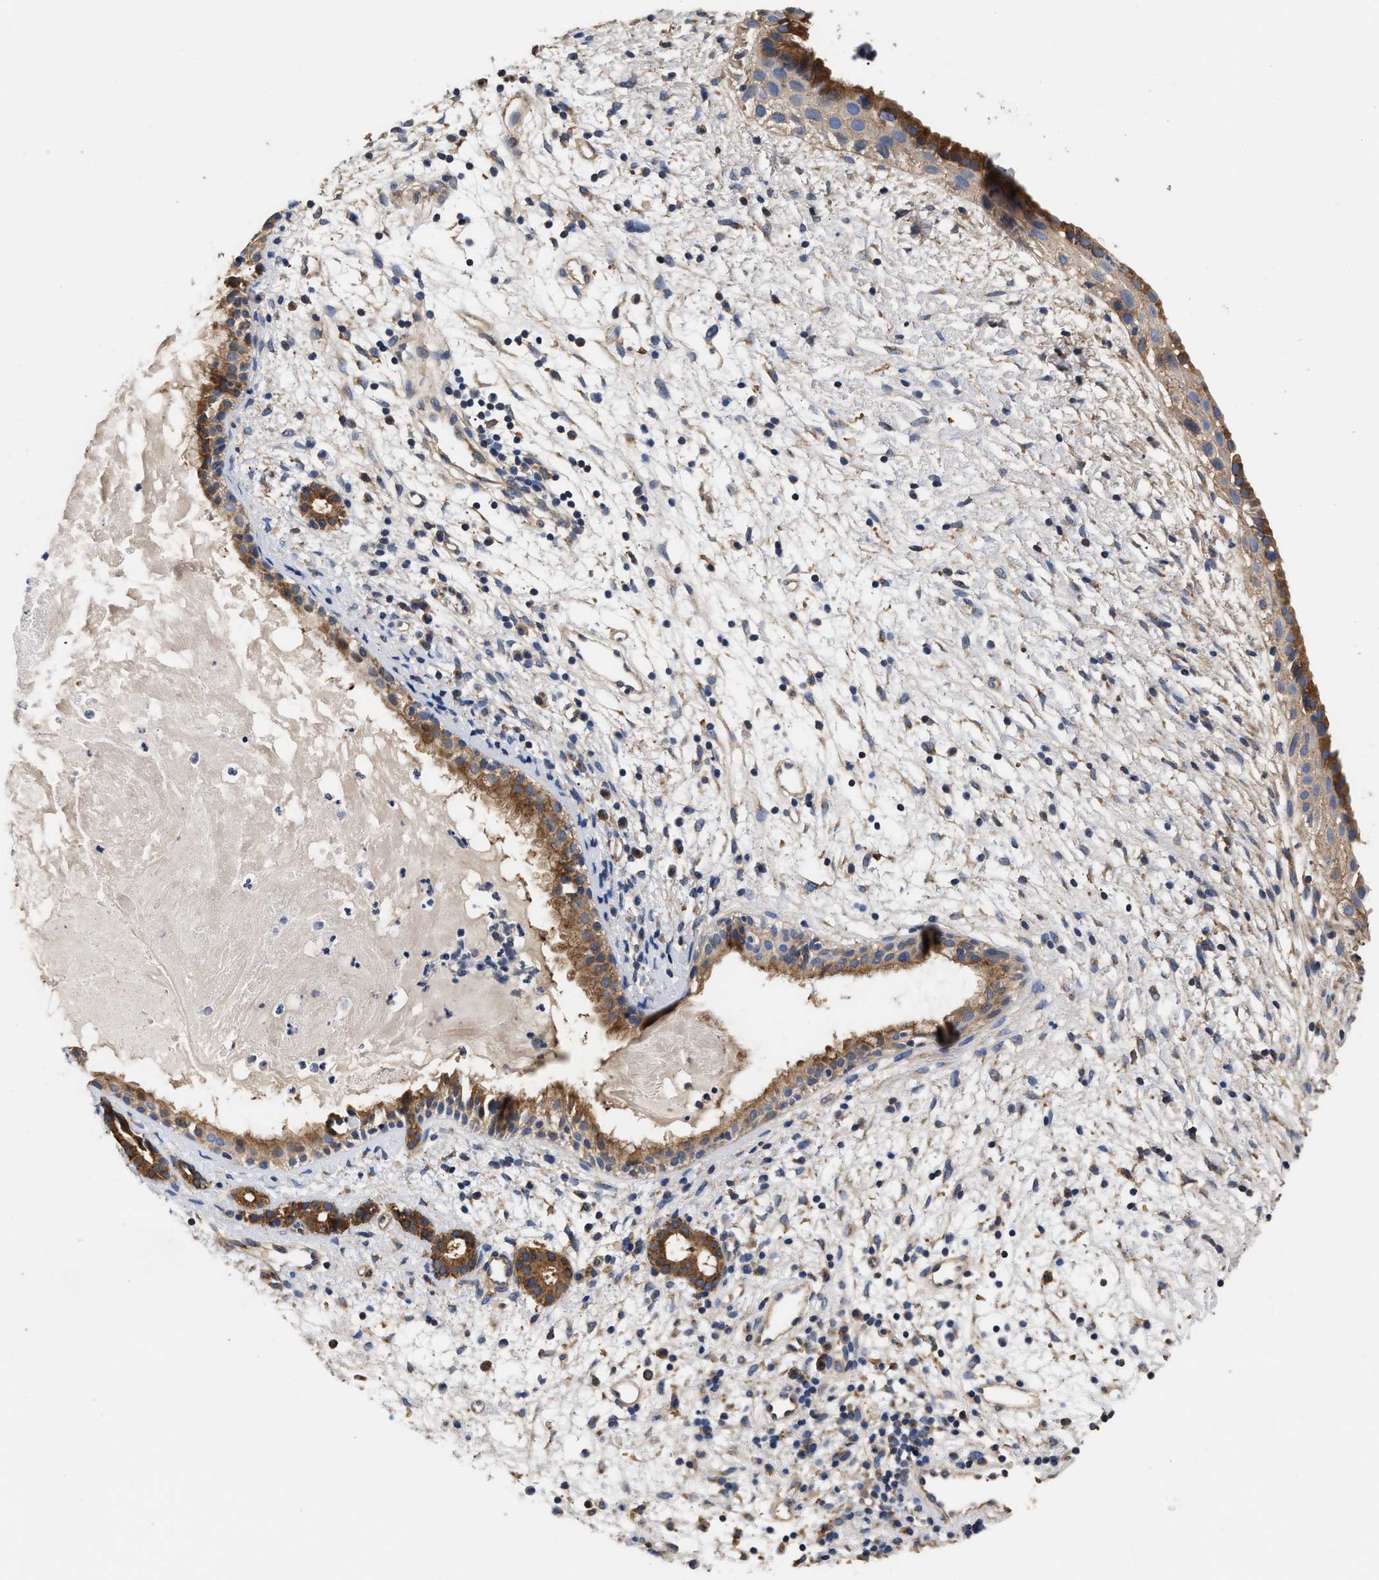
{"staining": {"intensity": "strong", "quantity": ">75%", "location": "cytoplasmic/membranous"}, "tissue": "nasopharynx", "cell_type": "Respiratory epithelial cells", "image_type": "normal", "snomed": [{"axis": "morphology", "description": "Normal tissue, NOS"}, {"axis": "topography", "description": "Nasopharynx"}], "caption": "DAB immunohistochemical staining of benign human nasopharynx demonstrates strong cytoplasmic/membranous protein expression in approximately >75% of respiratory epithelial cells. (DAB (3,3'-diaminobenzidine) = brown stain, brightfield microscopy at high magnification).", "gene": "KLB", "patient": {"sex": "male", "age": 22}}